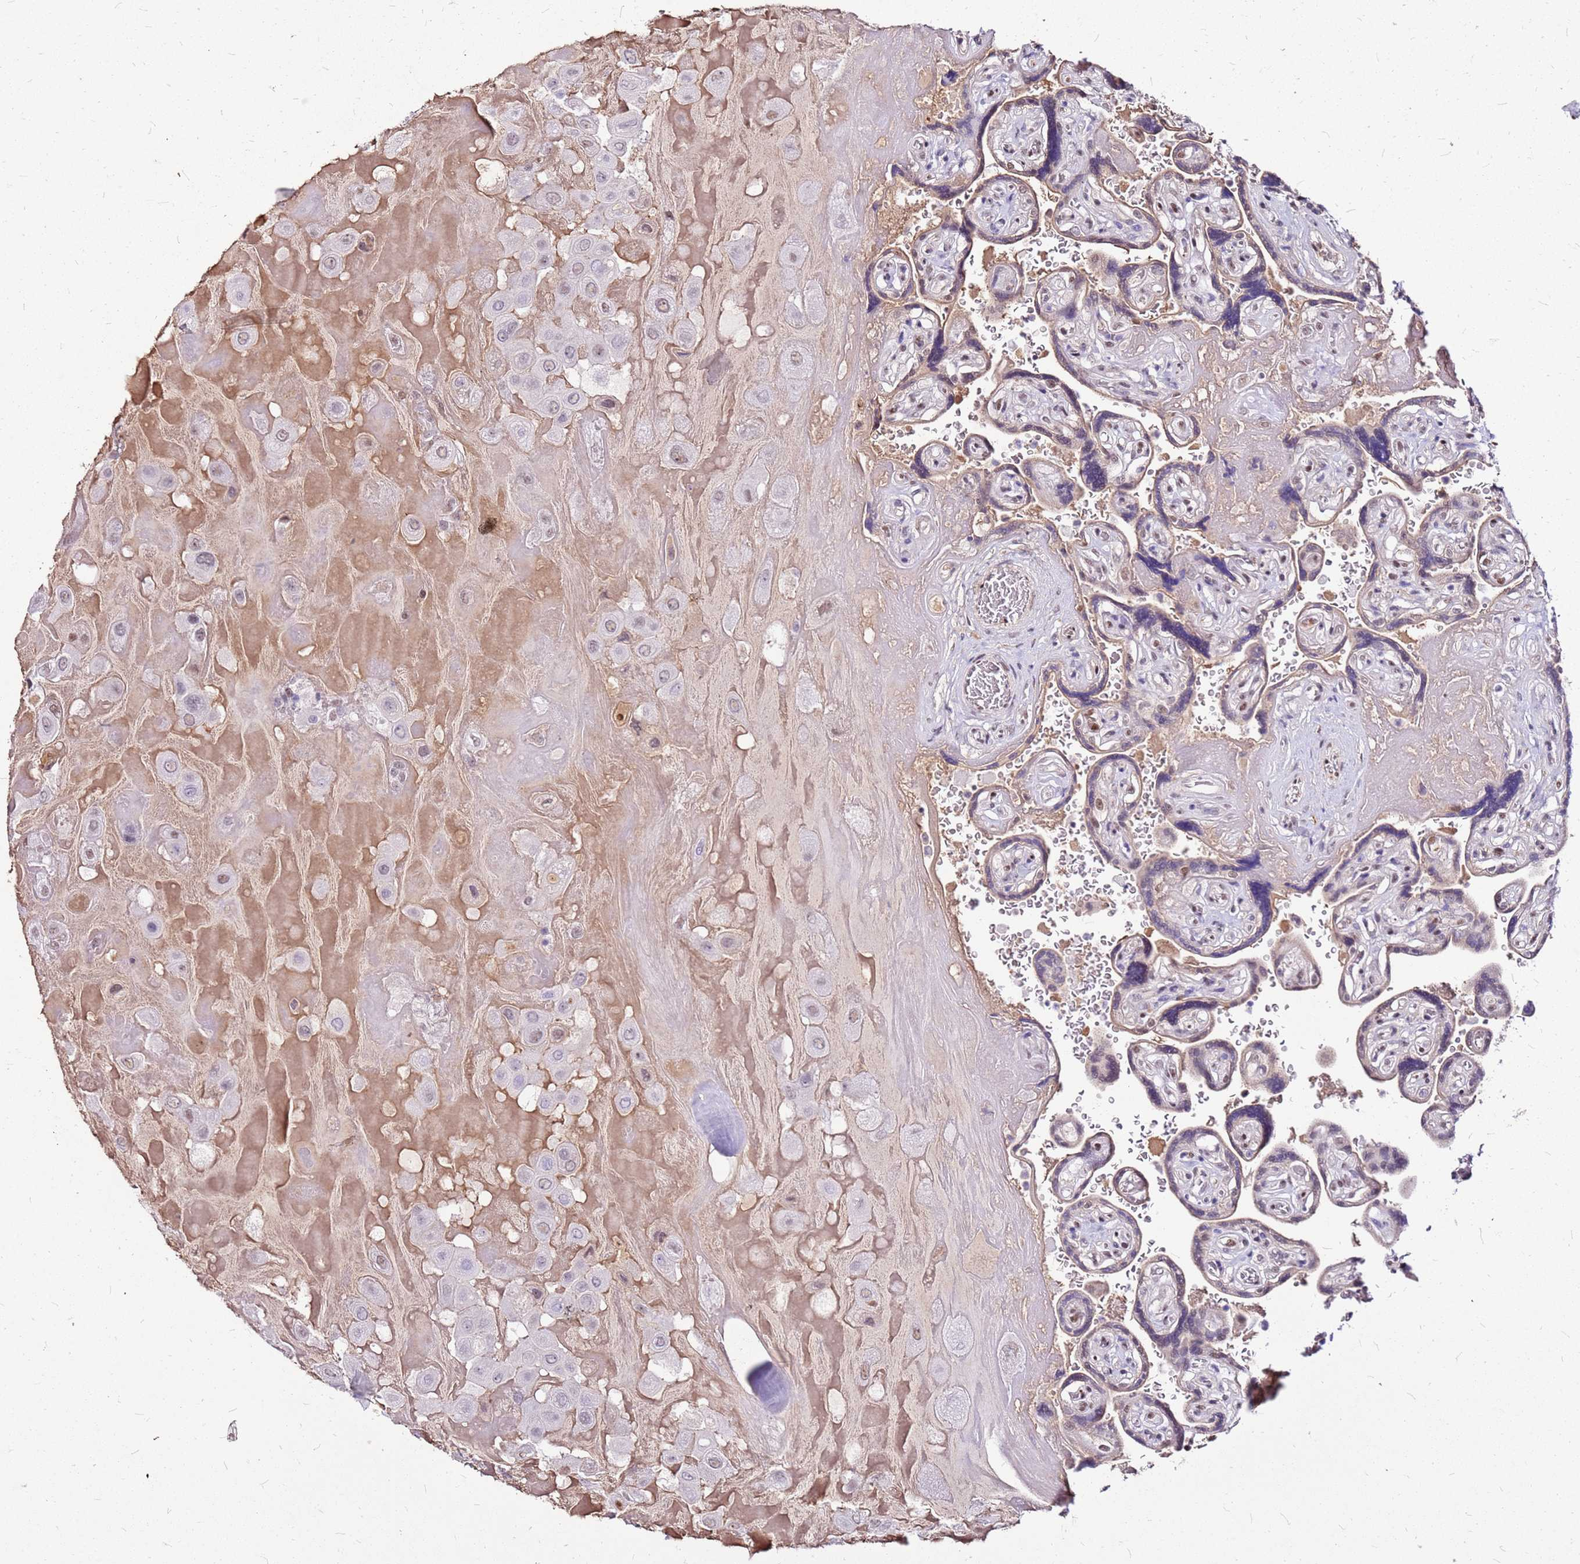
{"staining": {"intensity": "weak", "quantity": "<25%", "location": "nuclear"}, "tissue": "placenta", "cell_type": "Decidual cells", "image_type": "normal", "snomed": [{"axis": "morphology", "description": "Normal tissue, NOS"}, {"axis": "topography", "description": "Placenta"}], "caption": "This image is of normal placenta stained with IHC to label a protein in brown with the nuclei are counter-stained blue. There is no staining in decidual cells. Nuclei are stained in blue.", "gene": "ALDH1A3", "patient": {"sex": "female", "age": 32}}